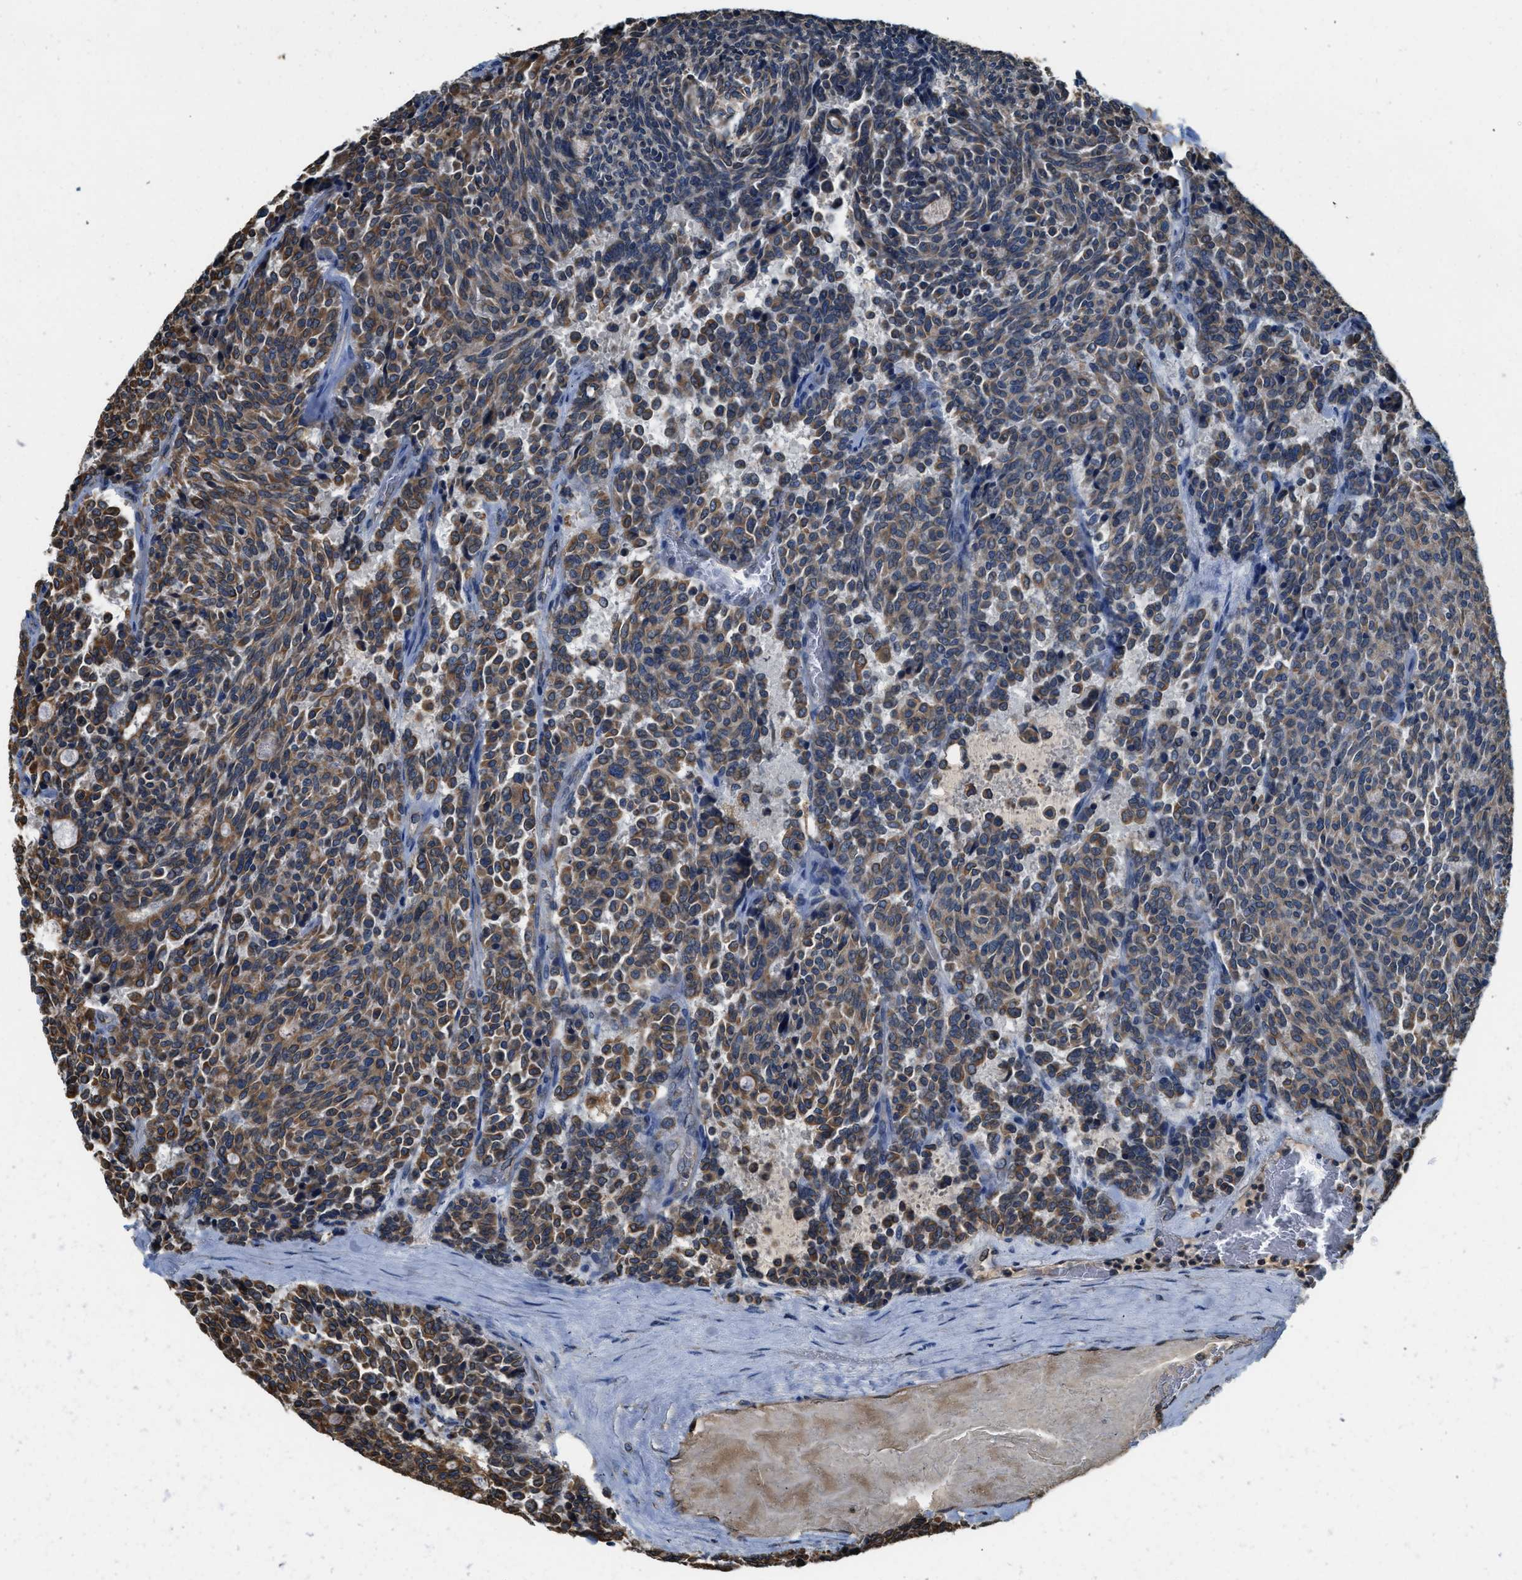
{"staining": {"intensity": "moderate", "quantity": "25%-75%", "location": "cytoplasmic/membranous"}, "tissue": "carcinoid", "cell_type": "Tumor cells", "image_type": "cancer", "snomed": [{"axis": "morphology", "description": "Carcinoid, malignant, NOS"}, {"axis": "topography", "description": "Pancreas"}], "caption": "Moderate cytoplasmic/membranous positivity for a protein is present in approximately 25%-75% of tumor cells of carcinoid using IHC.", "gene": "BCAP31", "patient": {"sex": "female", "age": 54}}